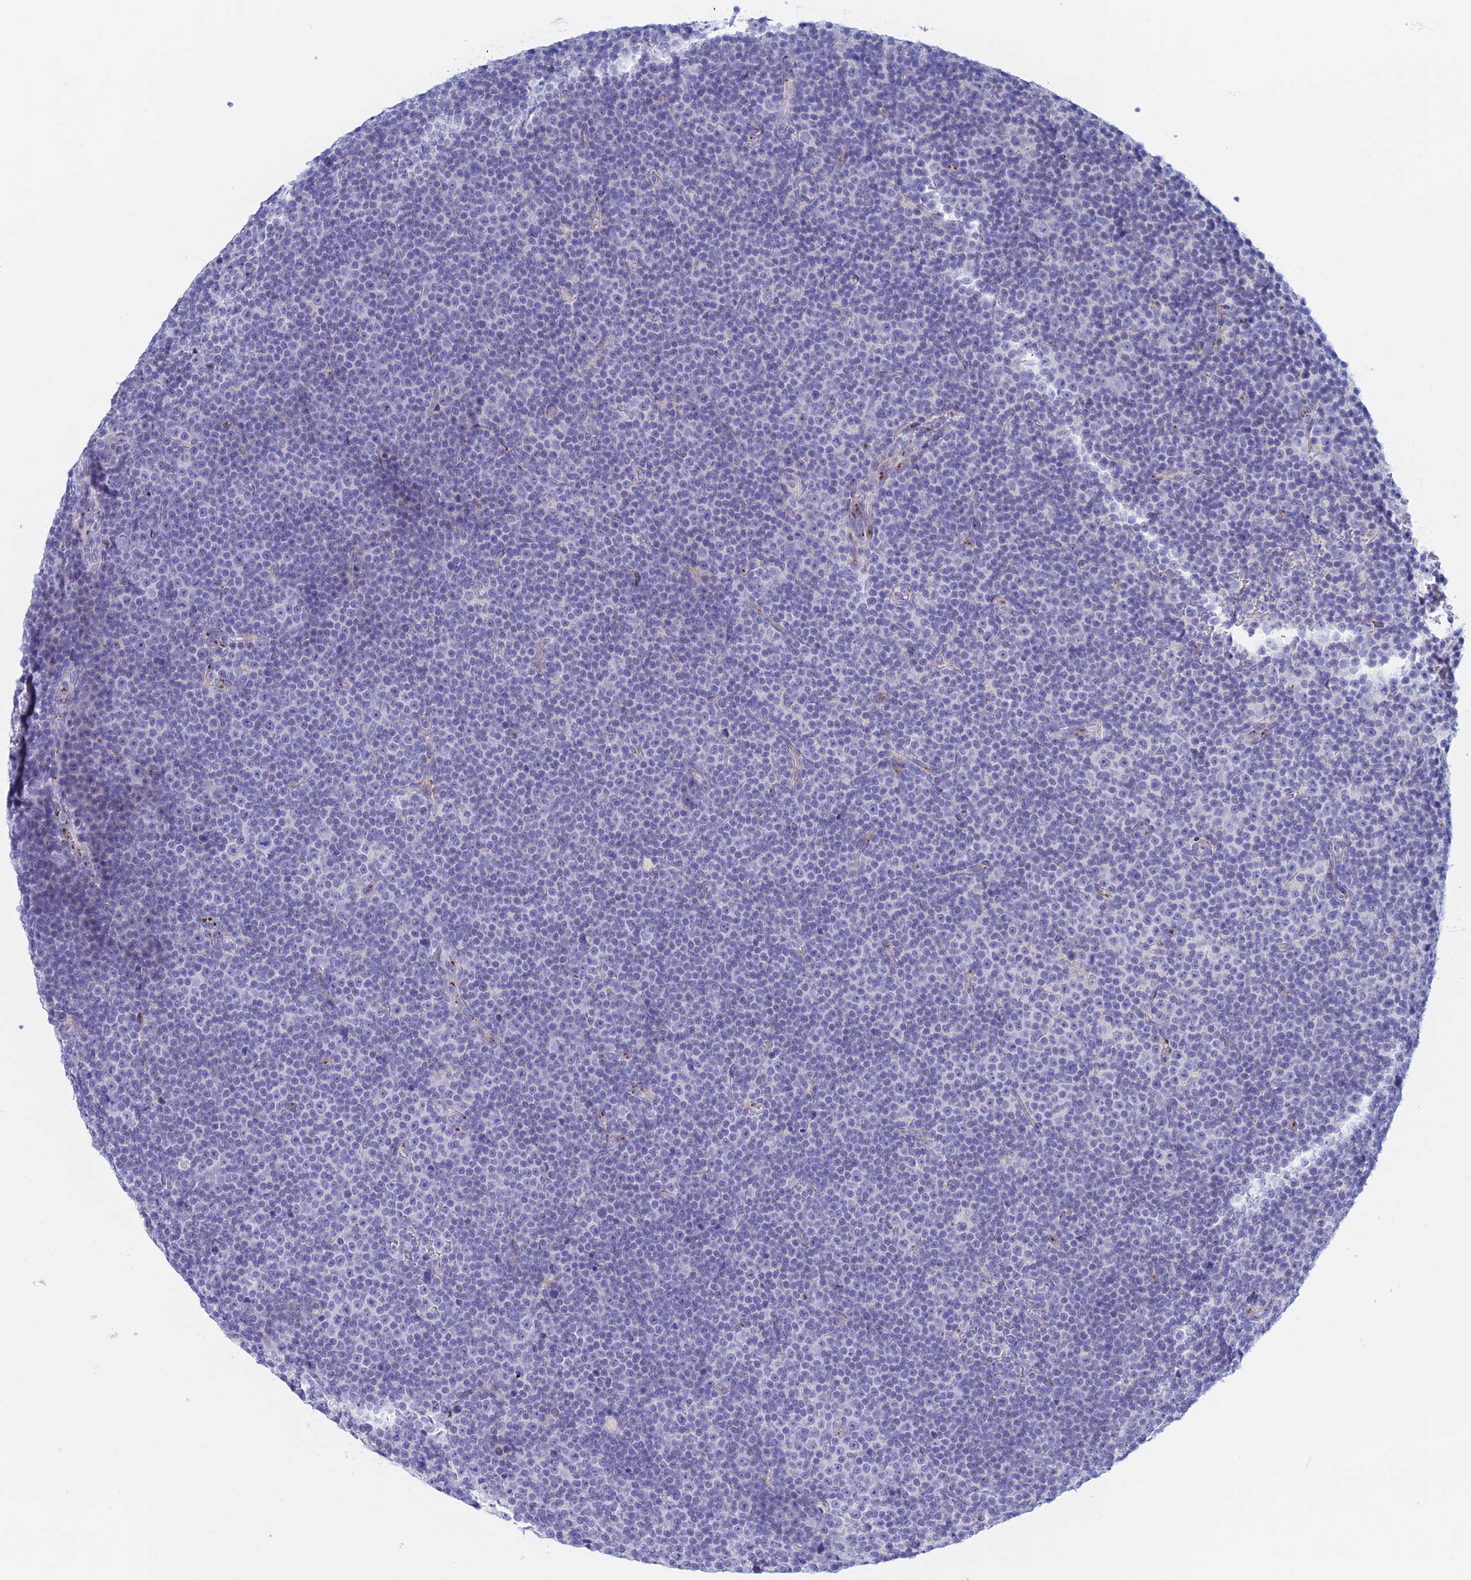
{"staining": {"intensity": "negative", "quantity": "none", "location": "none"}, "tissue": "lymphoma", "cell_type": "Tumor cells", "image_type": "cancer", "snomed": [{"axis": "morphology", "description": "Malignant lymphoma, non-Hodgkin's type, Low grade"}, {"axis": "topography", "description": "Lymph node"}], "caption": "Malignant lymphoma, non-Hodgkin's type (low-grade) was stained to show a protein in brown. There is no significant positivity in tumor cells.", "gene": "SLC24A3", "patient": {"sex": "female", "age": 67}}